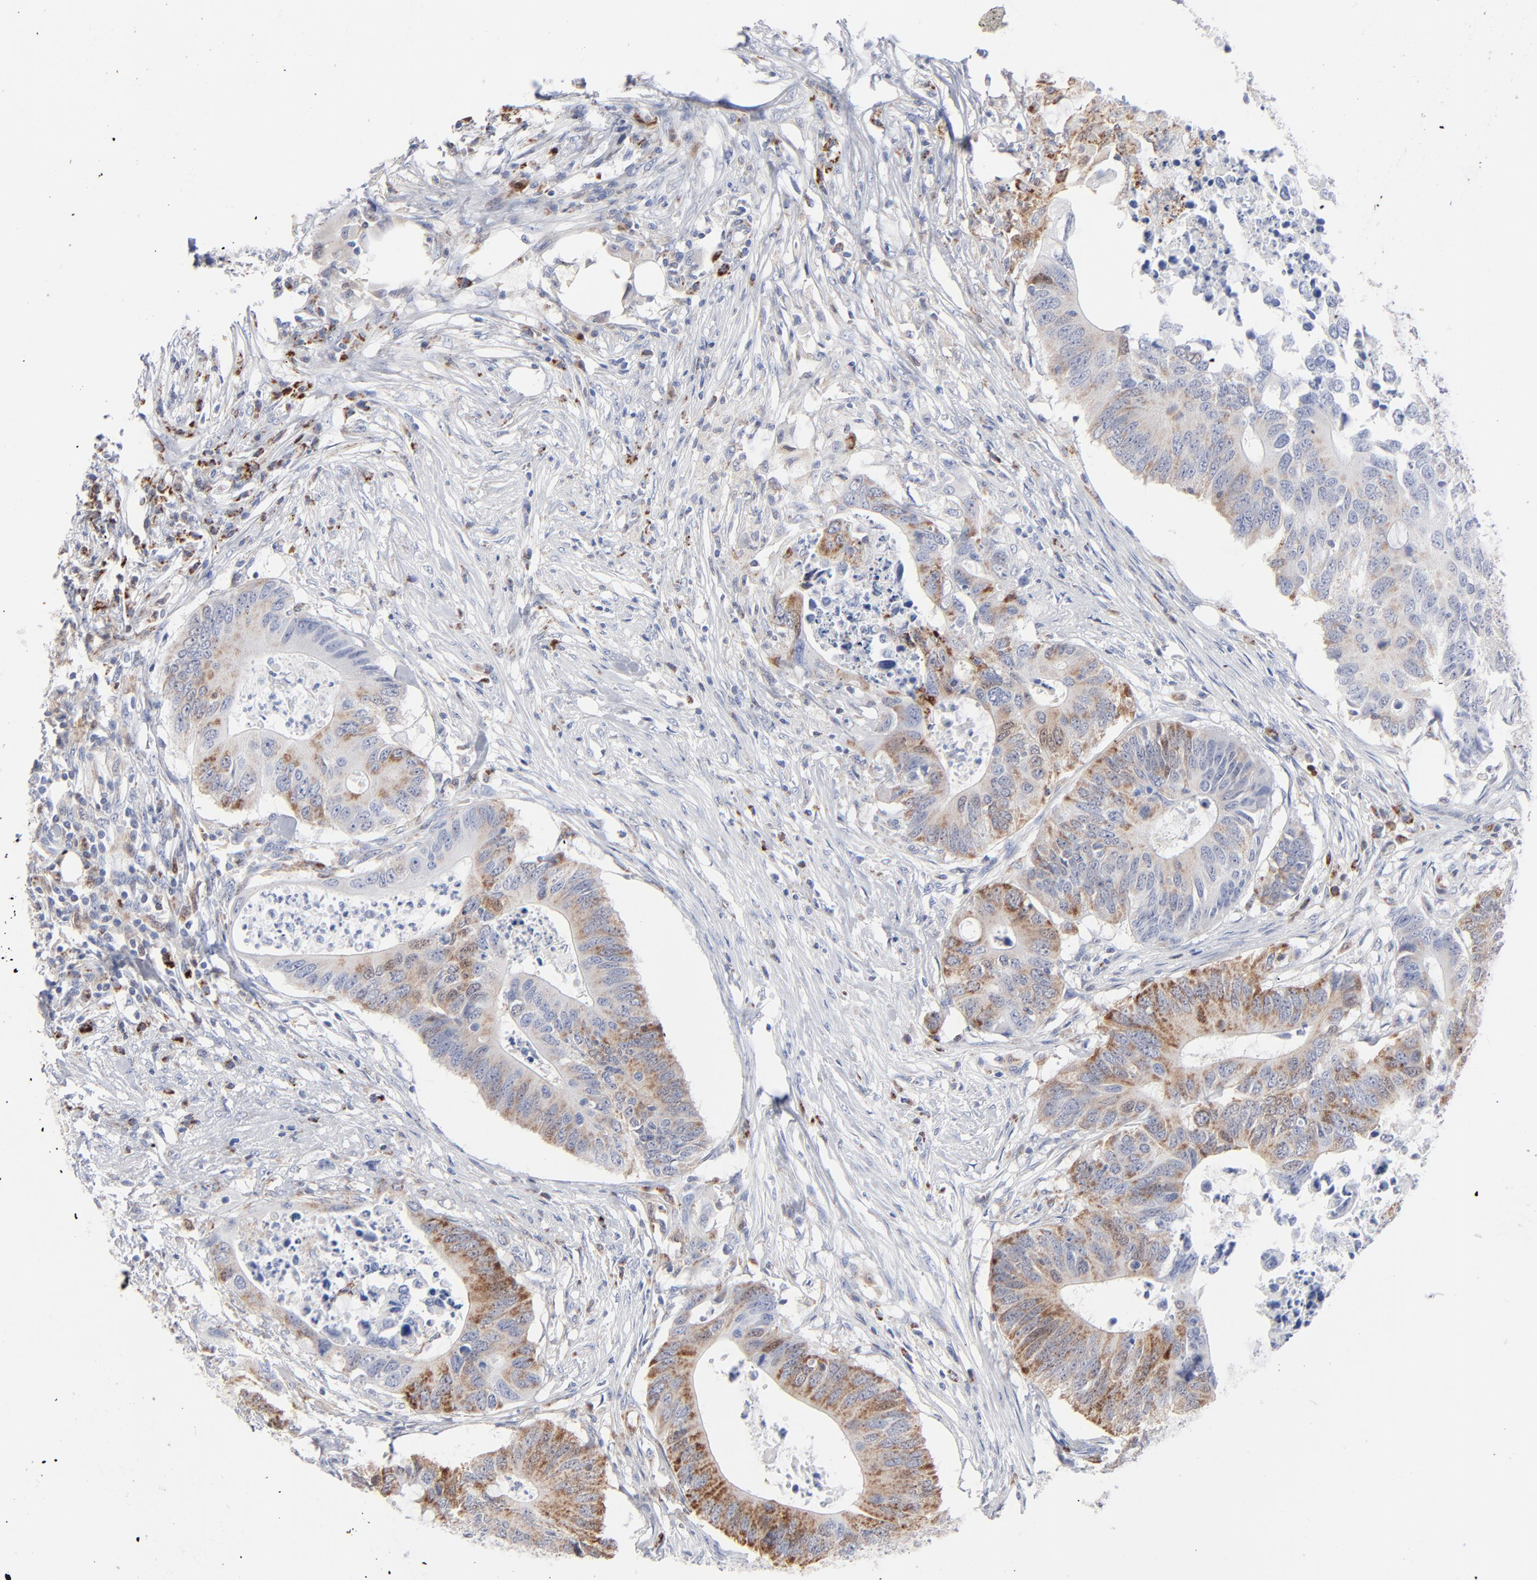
{"staining": {"intensity": "moderate", "quantity": "25%-75%", "location": "cytoplasmic/membranous"}, "tissue": "colorectal cancer", "cell_type": "Tumor cells", "image_type": "cancer", "snomed": [{"axis": "morphology", "description": "Adenocarcinoma, NOS"}, {"axis": "topography", "description": "Colon"}], "caption": "Colorectal cancer (adenocarcinoma) was stained to show a protein in brown. There is medium levels of moderate cytoplasmic/membranous expression in about 25%-75% of tumor cells. The staining was performed using DAB (3,3'-diaminobenzidine), with brown indicating positive protein expression. Nuclei are stained blue with hematoxylin.", "gene": "CHCHD10", "patient": {"sex": "male", "age": 71}}